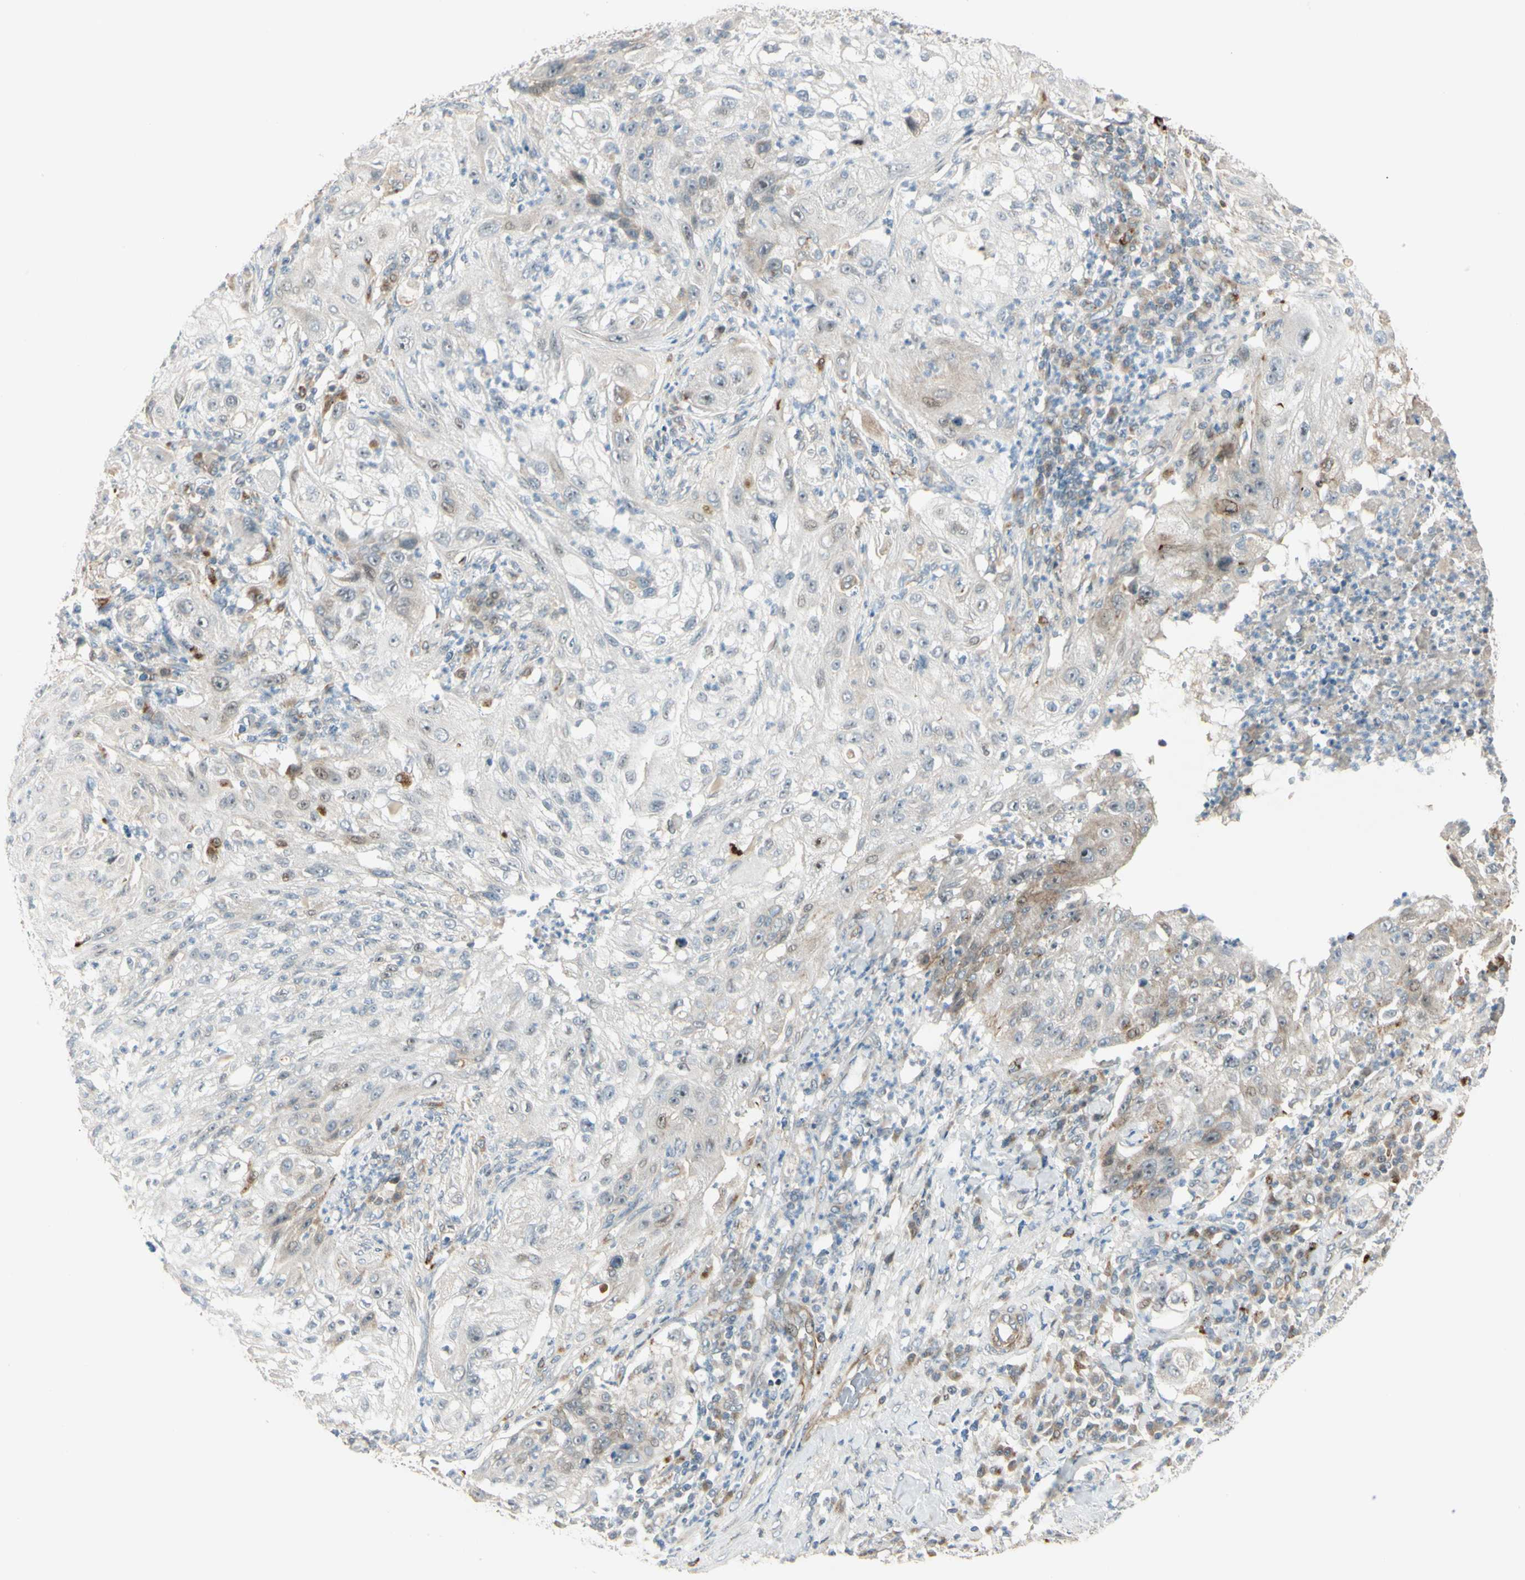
{"staining": {"intensity": "weak", "quantity": "<25%", "location": "cytoplasmic/membranous"}, "tissue": "lung cancer", "cell_type": "Tumor cells", "image_type": "cancer", "snomed": [{"axis": "morphology", "description": "Inflammation, NOS"}, {"axis": "morphology", "description": "Squamous cell carcinoma, NOS"}, {"axis": "topography", "description": "Lymph node"}, {"axis": "topography", "description": "Soft tissue"}, {"axis": "topography", "description": "Lung"}], "caption": "Tumor cells show no significant protein expression in lung cancer (squamous cell carcinoma). (Stains: DAB IHC with hematoxylin counter stain, Microscopy: brightfield microscopy at high magnification).", "gene": "NDFIP1", "patient": {"sex": "male", "age": 66}}